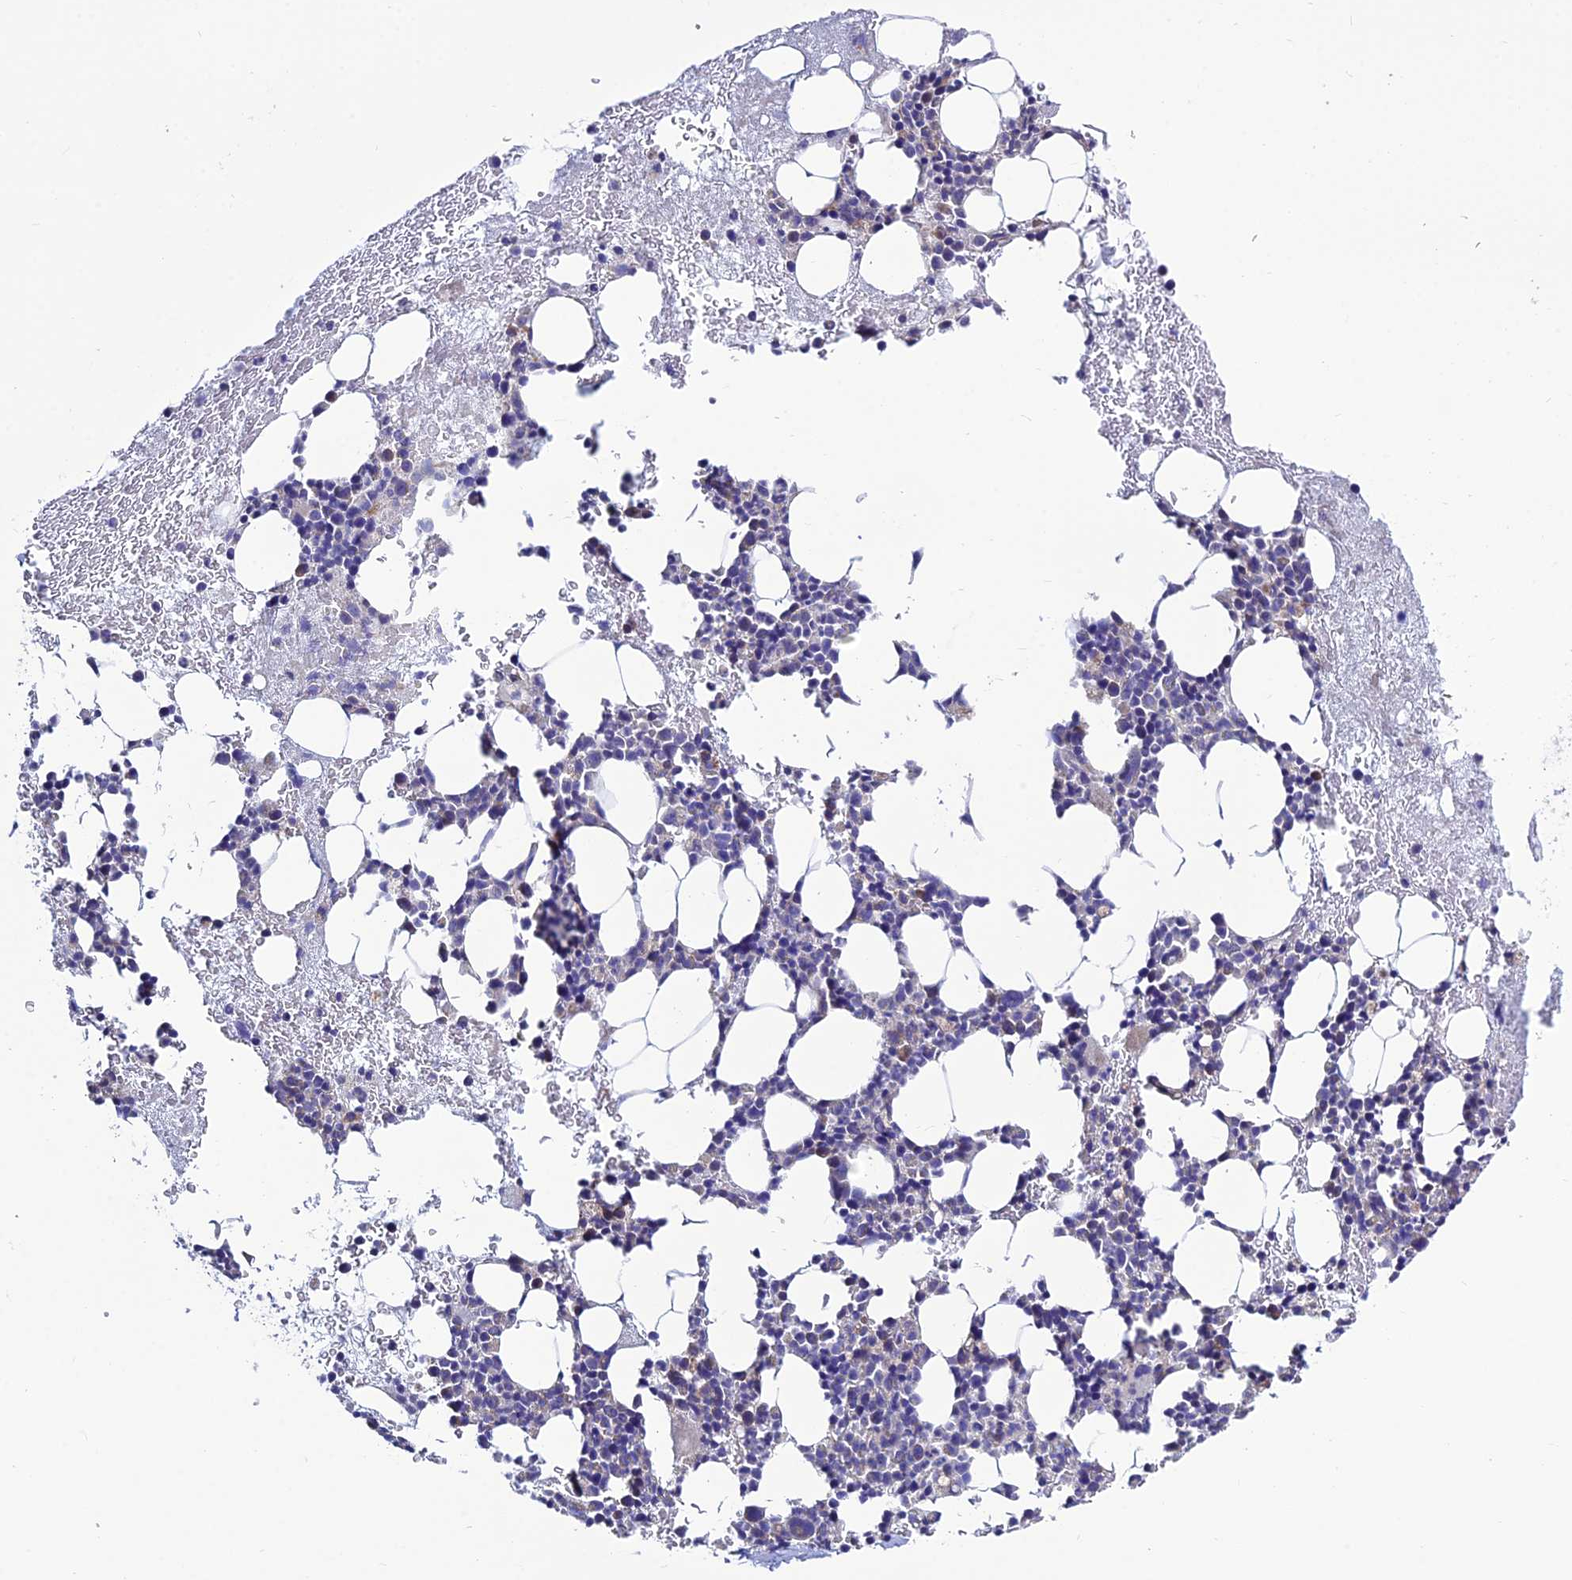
{"staining": {"intensity": "weak", "quantity": "<25%", "location": "cytoplasmic/membranous"}, "tissue": "bone marrow", "cell_type": "Hematopoietic cells", "image_type": "normal", "snomed": [{"axis": "morphology", "description": "Normal tissue, NOS"}, {"axis": "topography", "description": "Bone marrow"}], "caption": "IHC micrograph of unremarkable human bone marrow stained for a protein (brown), which demonstrates no staining in hematopoietic cells.", "gene": "BHMT2", "patient": {"sex": "female", "age": 37}}